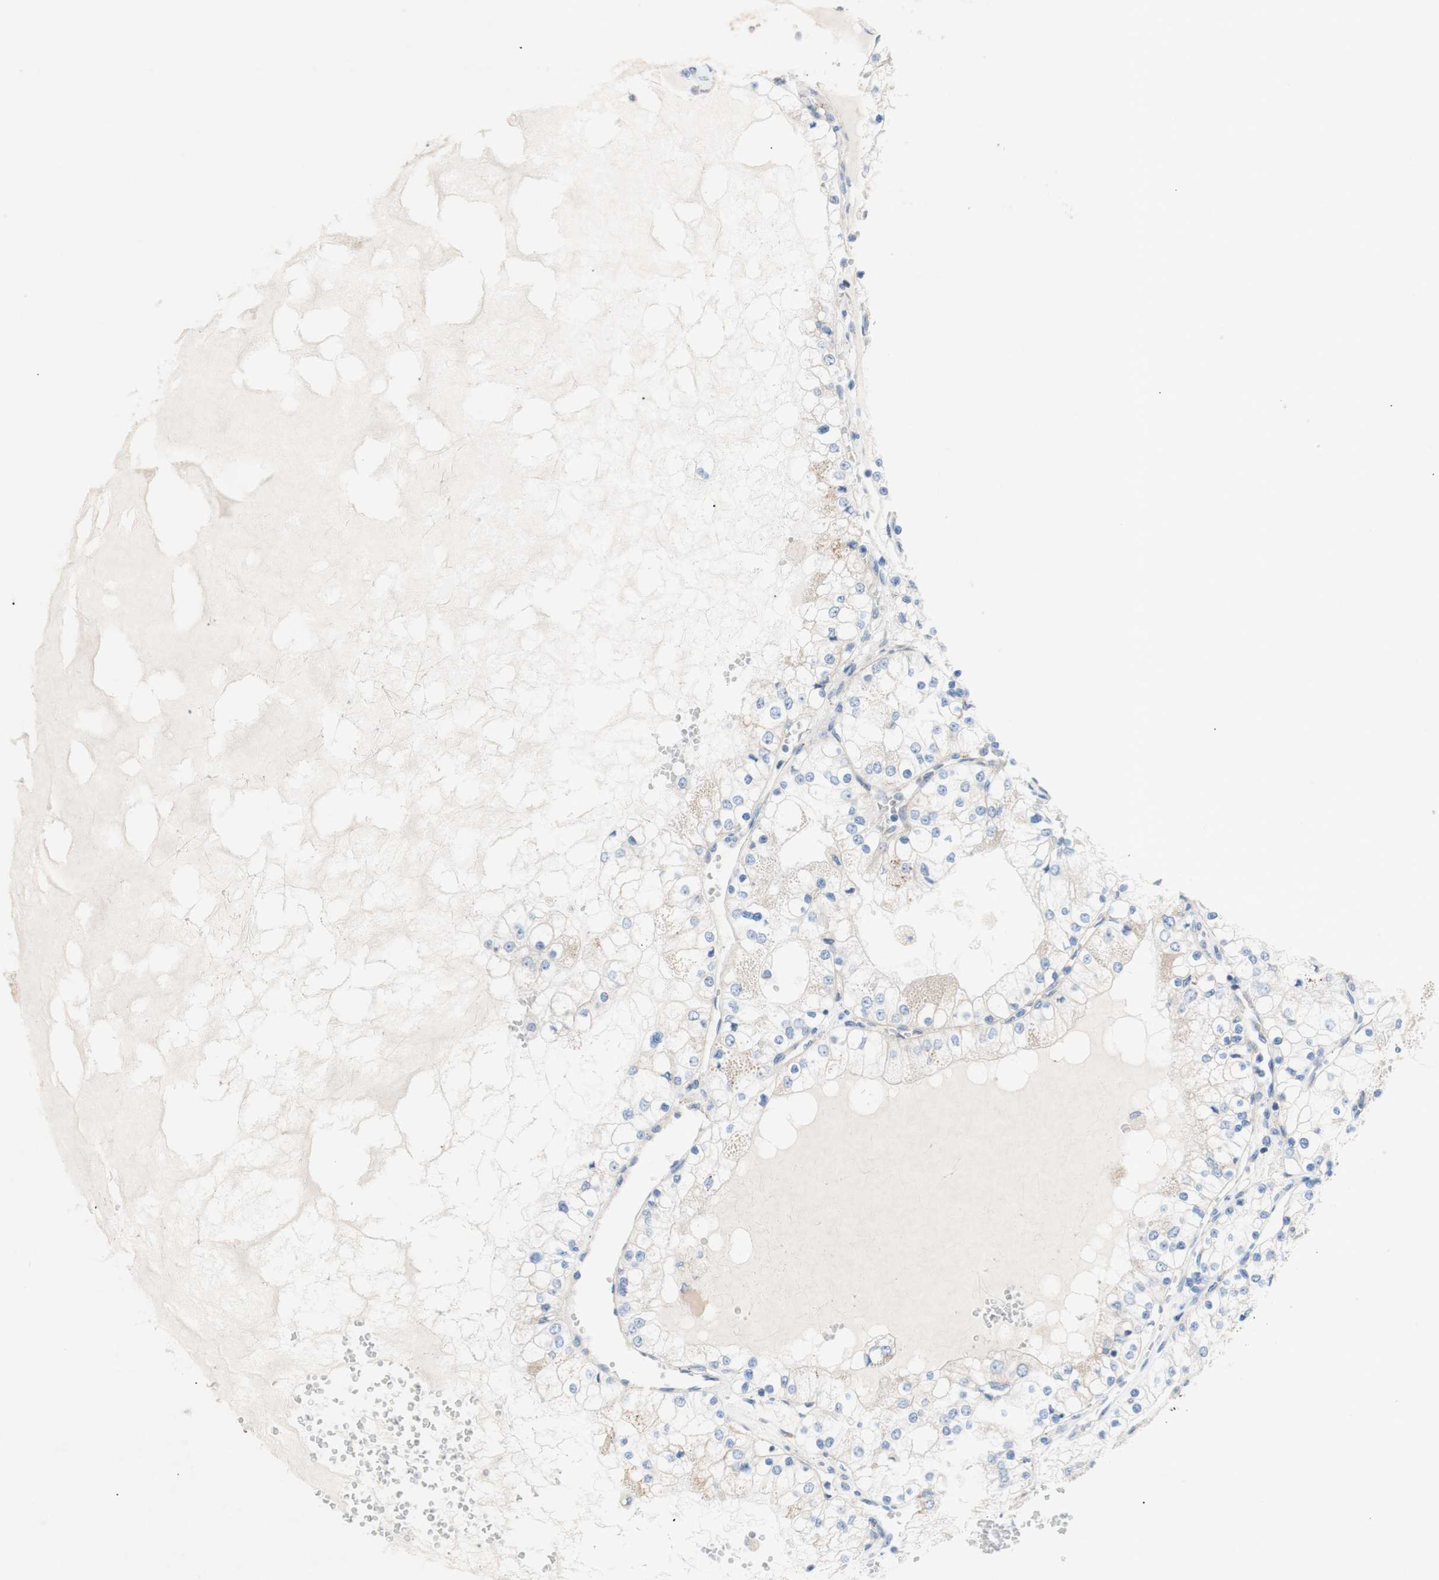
{"staining": {"intensity": "negative", "quantity": "none", "location": "none"}, "tissue": "renal cancer", "cell_type": "Tumor cells", "image_type": "cancer", "snomed": [{"axis": "morphology", "description": "Adenocarcinoma, NOS"}, {"axis": "topography", "description": "Kidney"}], "caption": "The image demonstrates no staining of tumor cells in renal adenocarcinoma.", "gene": "TMIGD2", "patient": {"sex": "male", "age": 68}}